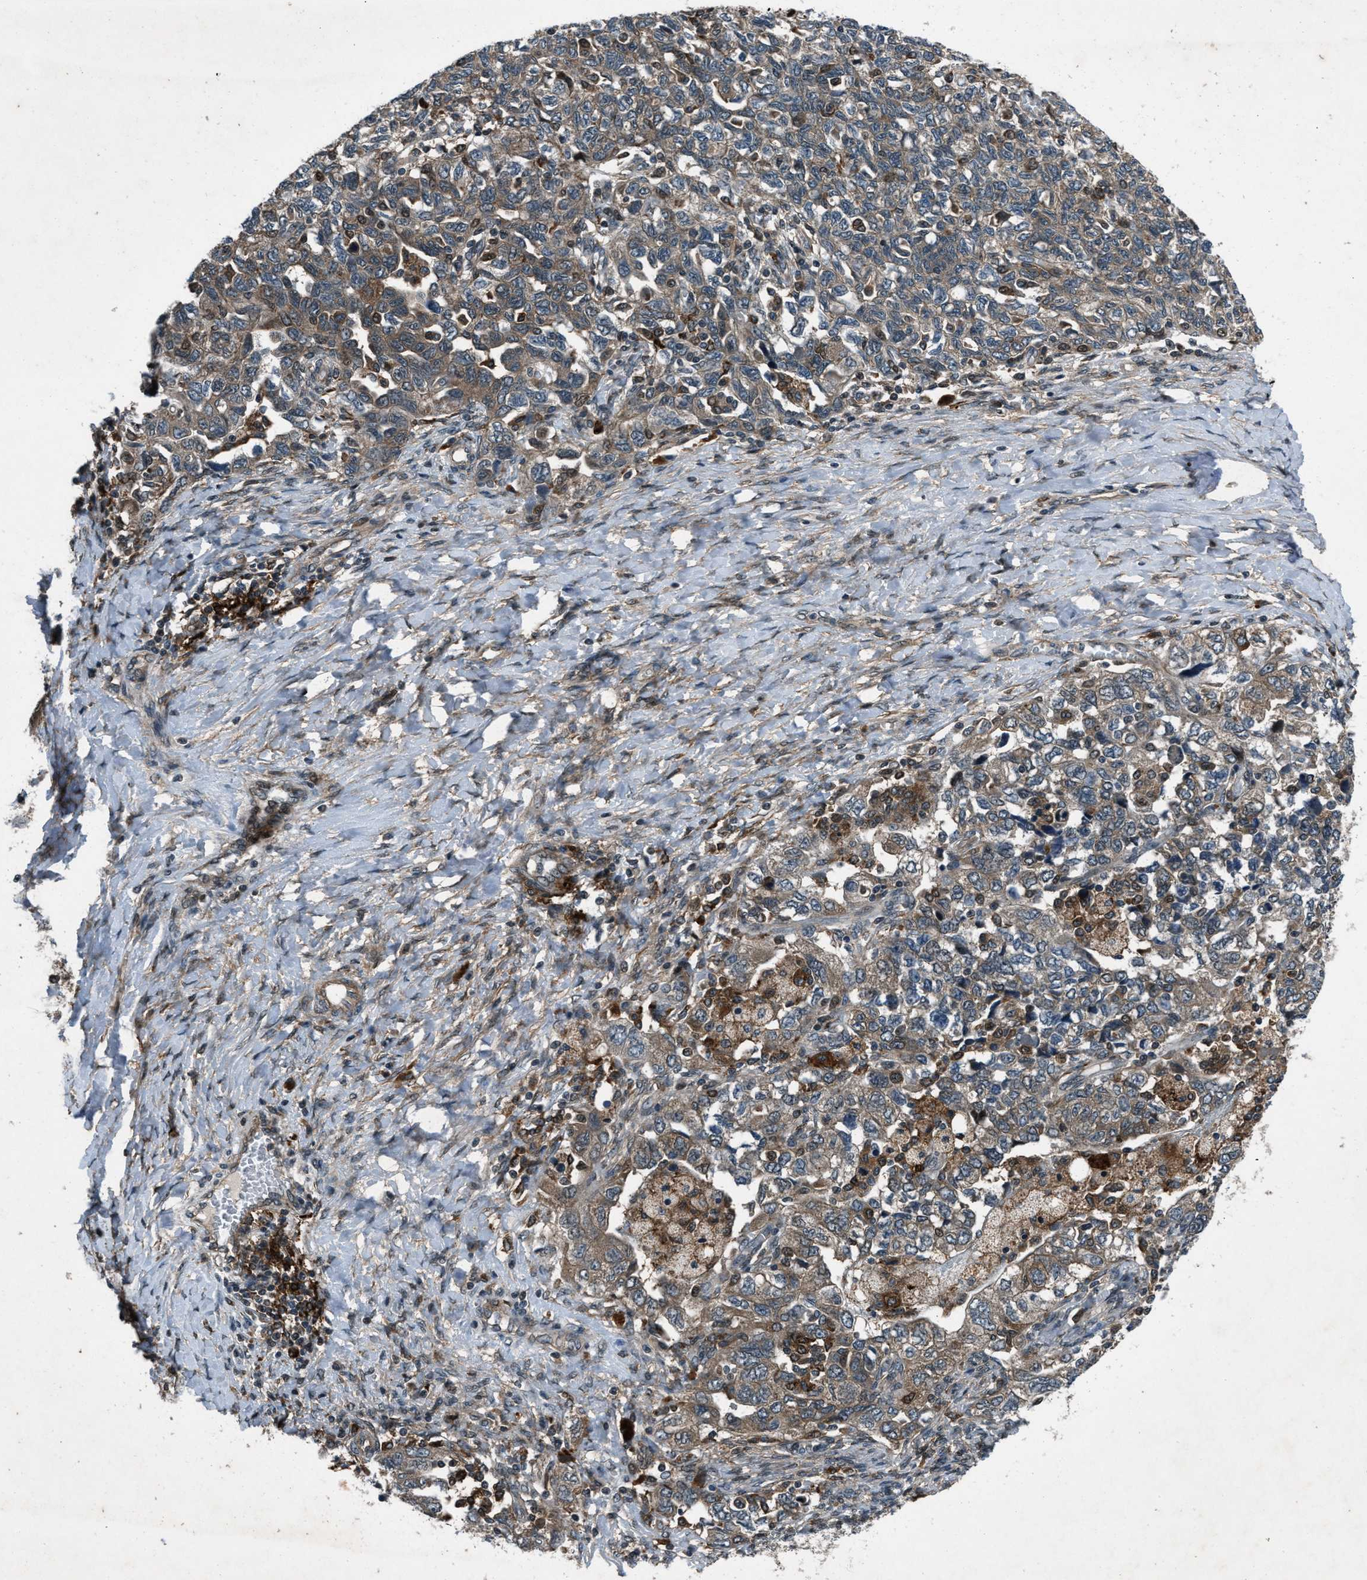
{"staining": {"intensity": "moderate", "quantity": ">75%", "location": "cytoplasmic/membranous"}, "tissue": "ovarian cancer", "cell_type": "Tumor cells", "image_type": "cancer", "snomed": [{"axis": "morphology", "description": "Carcinoma, NOS"}, {"axis": "morphology", "description": "Cystadenocarcinoma, serous, NOS"}, {"axis": "topography", "description": "Ovary"}], "caption": "Human serous cystadenocarcinoma (ovarian) stained with a brown dye reveals moderate cytoplasmic/membranous positive expression in about >75% of tumor cells.", "gene": "EPSTI1", "patient": {"sex": "female", "age": 69}}